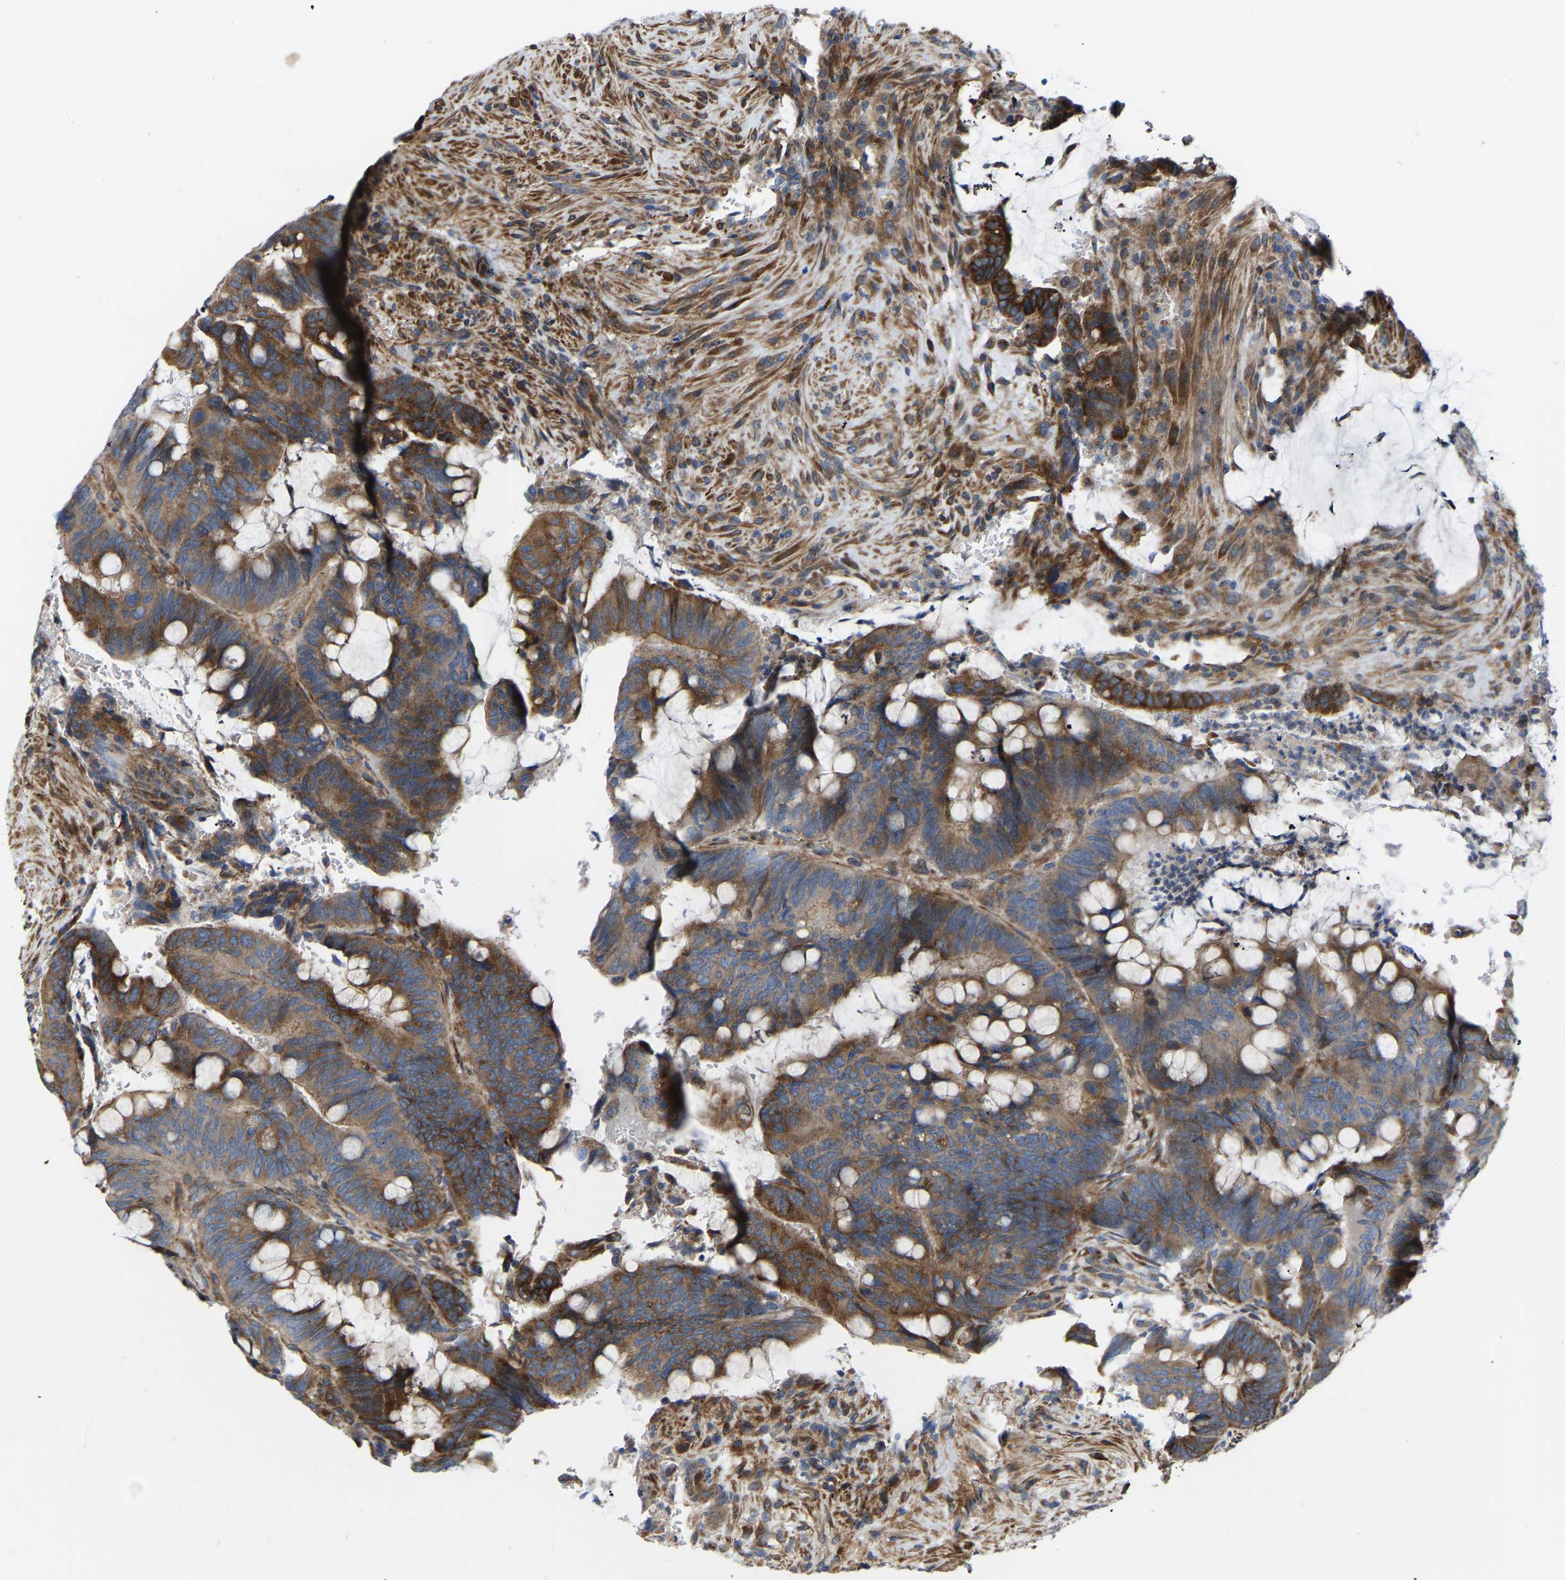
{"staining": {"intensity": "strong", "quantity": "25%-75%", "location": "cytoplasmic/membranous"}, "tissue": "colorectal cancer", "cell_type": "Tumor cells", "image_type": "cancer", "snomed": [{"axis": "morphology", "description": "Normal tissue, NOS"}, {"axis": "morphology", "description": "Adenocarcinoma, NOS"}, {"axis": "topography", "description": "Rectum"}, {"axis": "topography", "description": "Peripheral nerve tissue"}], "caption": "Immunohistochemistry (IHC) (DAB) staining of adenocarcinoma (colorectal) reveals strong cytoplasmic/membranous protein staining in about 25%-75% of tumor cells. The staining was performed using DAB (3,3'-diaminobenzidine) to visualize the protein expression in brown, while the nuclei were stained in blue with hematoxylin (Magnification: 20x).", "gene": "TOR1B", "patient": {"sex": "male", "age": 92}}